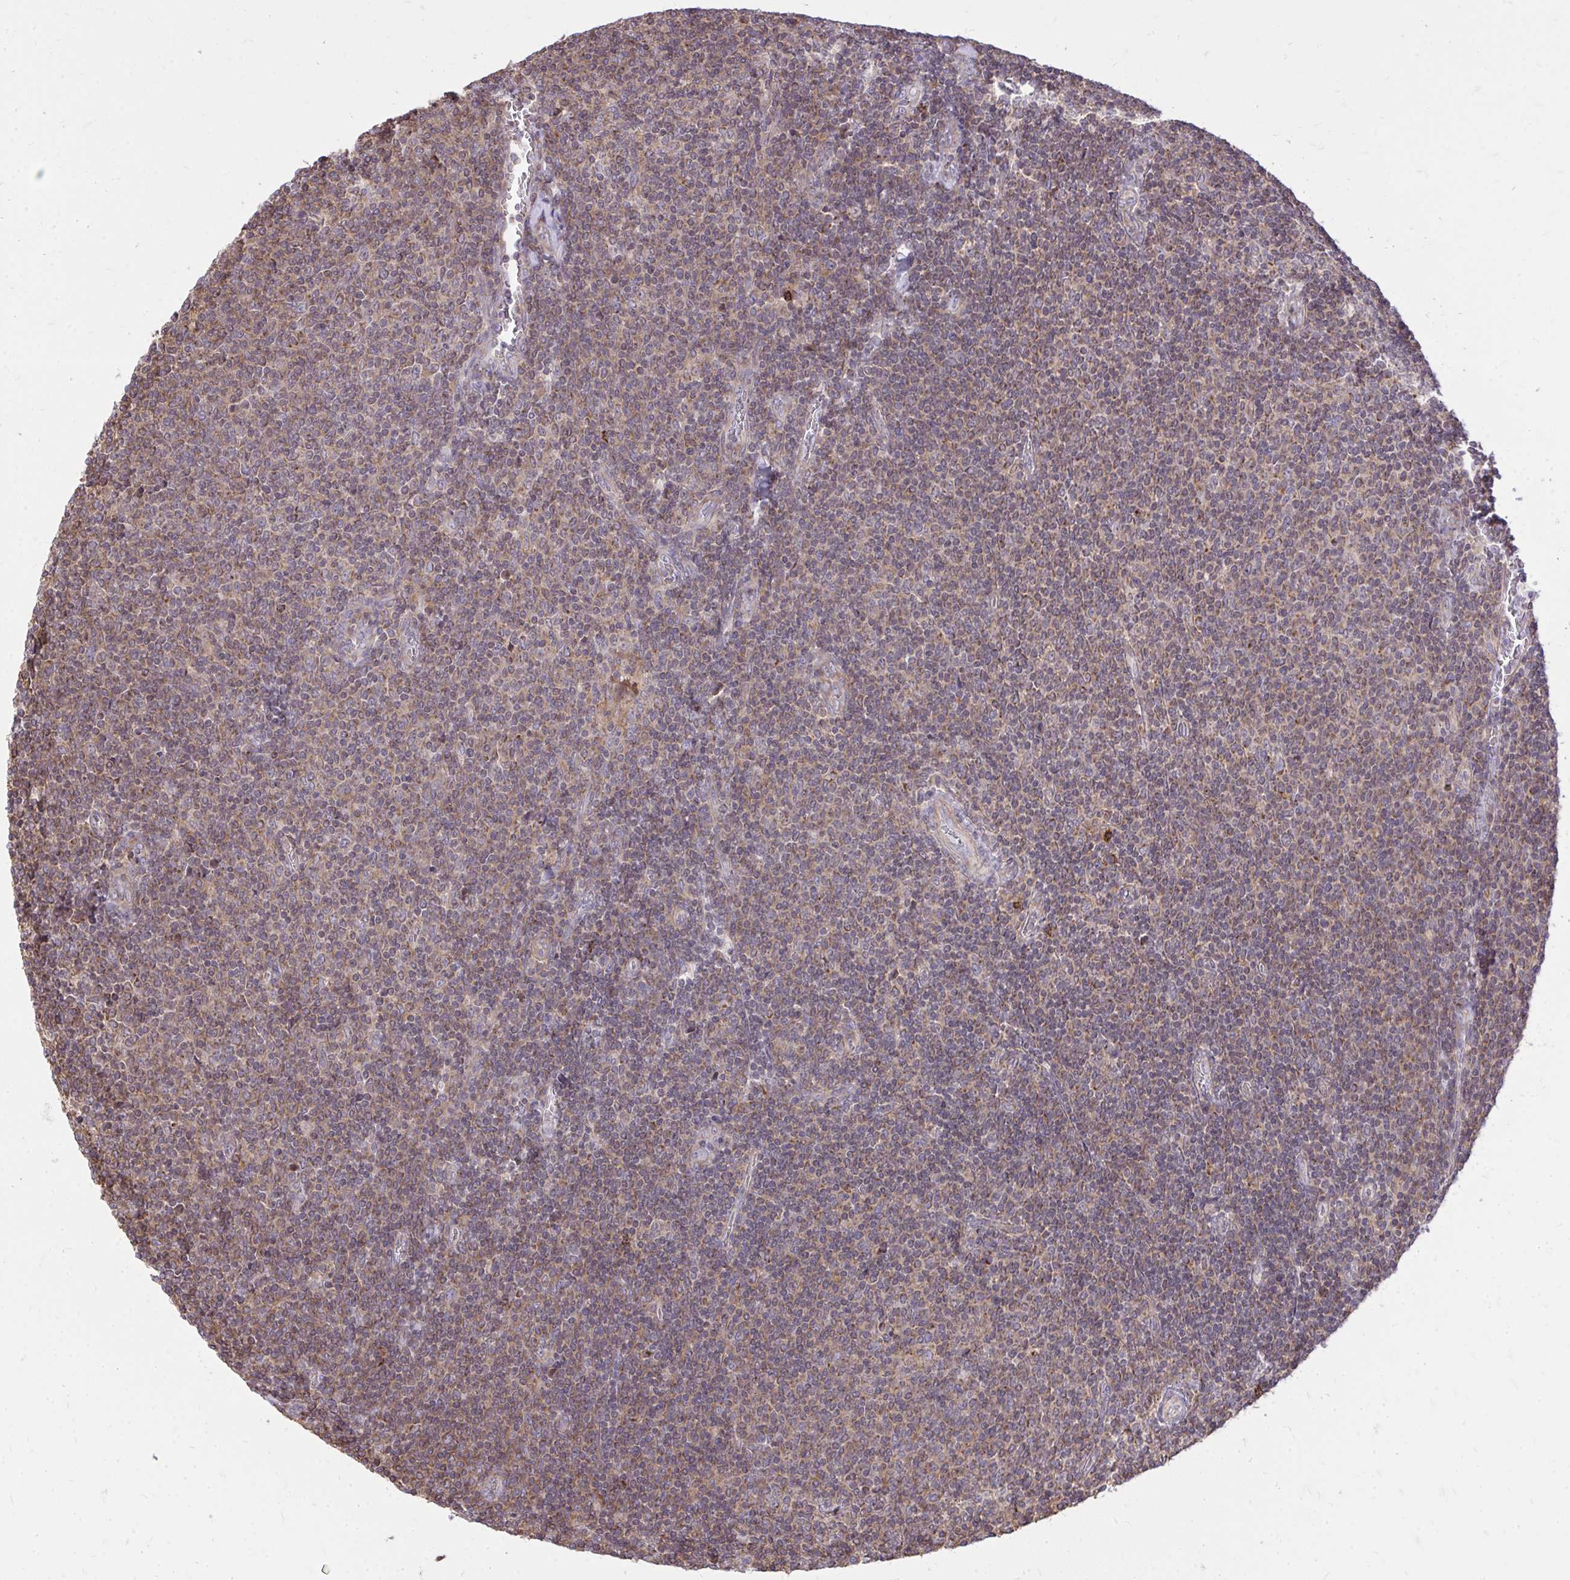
{"staining": {"intensity": "weak", "quantity": "25%-75%", "location": "cytoplasmic/membranous"}, "tissue": "lymphoma", "cell_type": "Tumor cells", "image_type": "cancer", "snomed": [{"axis": "morphology", "description": "Malignant lymphoma, non-Hodgkin's type, Low grade"}, {"axis": "topography", "description": "Lymph node"}], "caption": "Low-grade malignant lymphoma, non-Hodgkin's type tissue exhibits weak cytoplasmic/membranous expression in approximately 25%-75% of tumor cells, visualized by immunohistochemistry. (Brightfield microscopy of DAB IHC at high magnification).", "gene": "SLC7A5", "patient": {"sex": "male", "age": 52}}